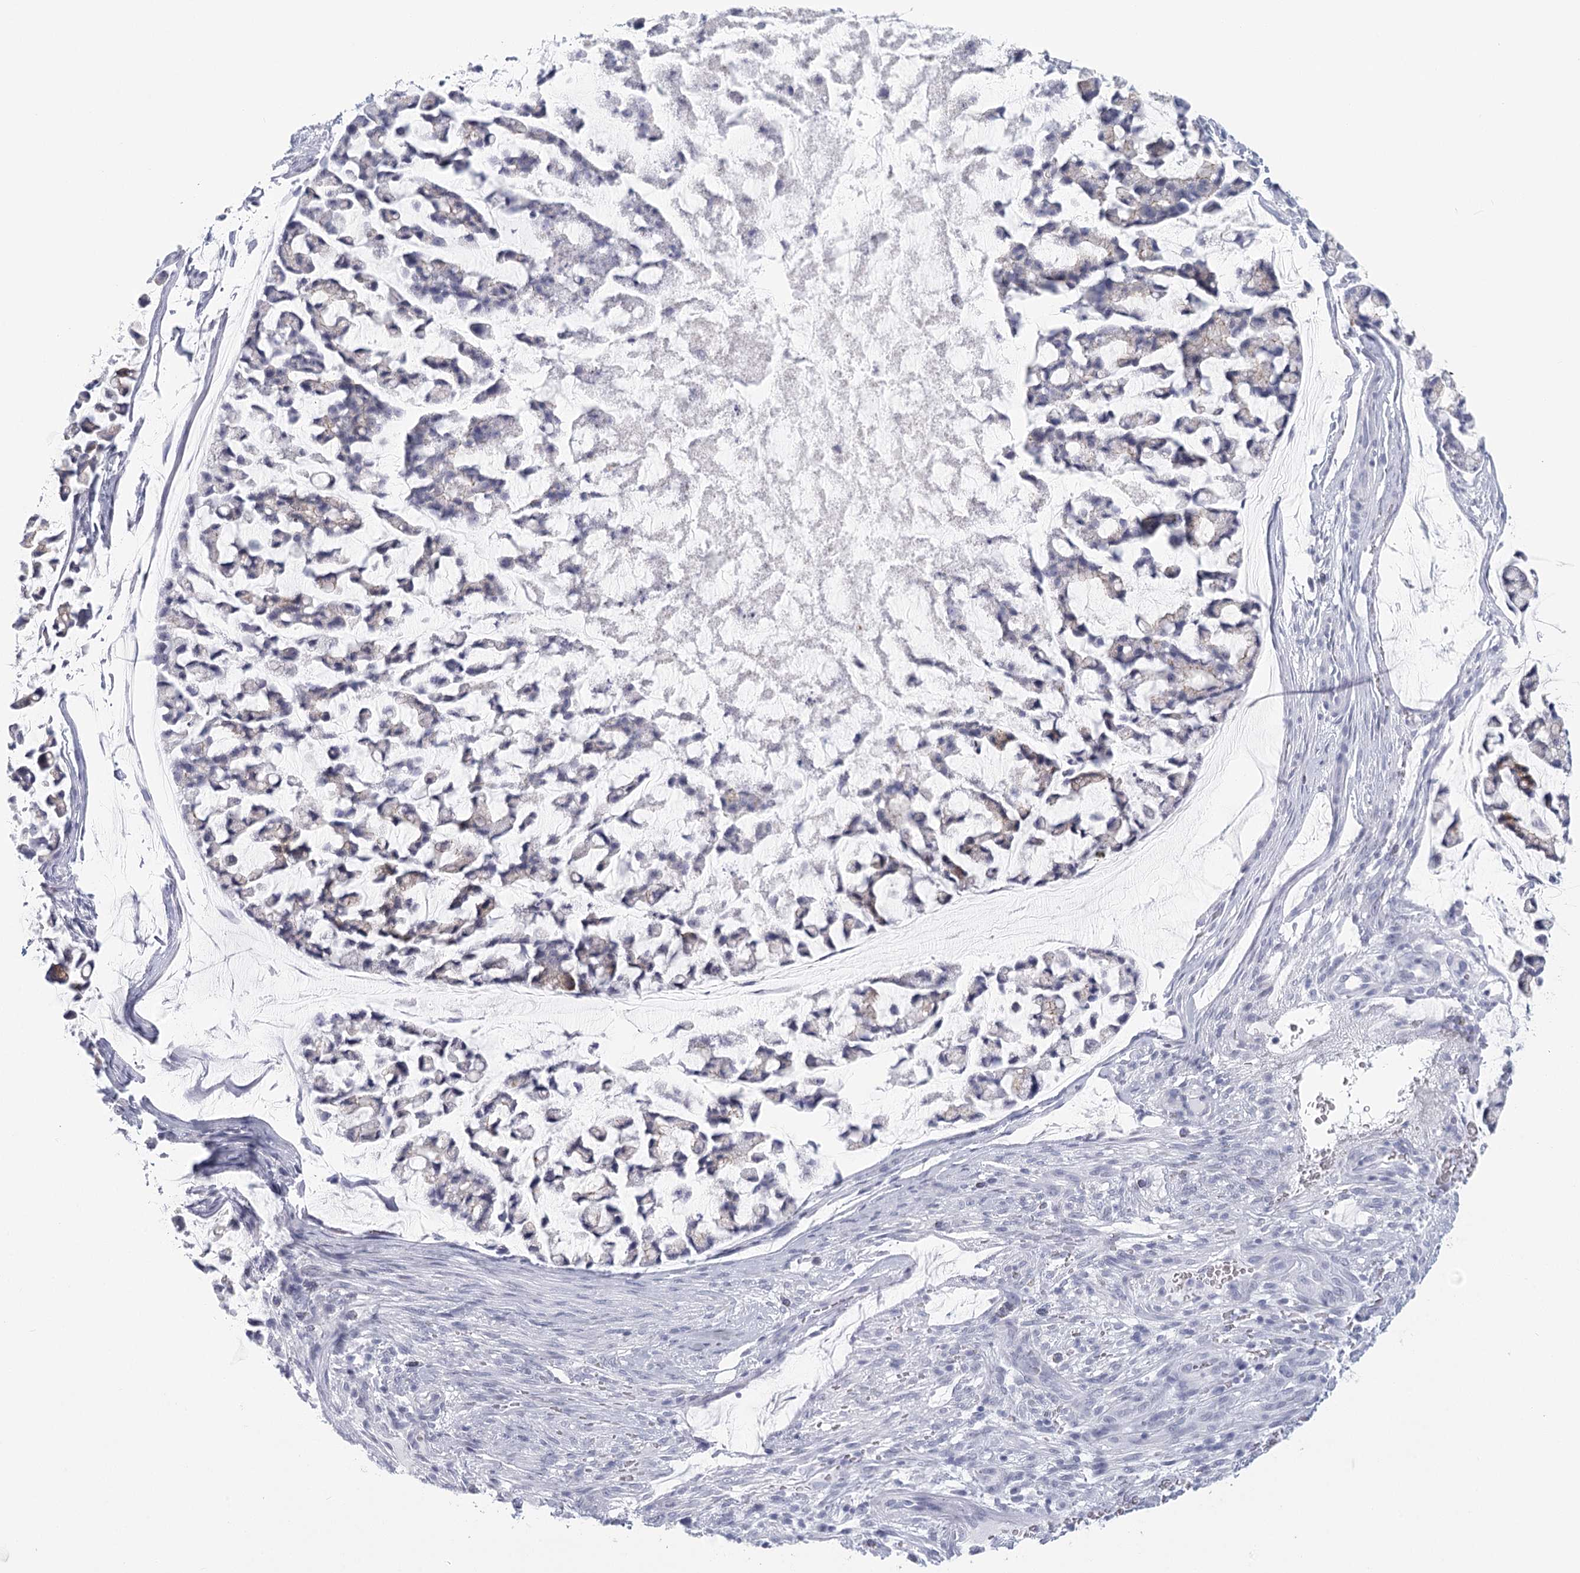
{"staining": {"intensity": "negative", "quantity": "none", "location": "none"}, "tissue": "stomach cancer", "cell_type": "Tumor cells", "image_type": "cancer", "snomed": [{"axis": "morphology", "description": "Adenocarcinoma, NOS"}, {"axis": "topography", "description": "Stomach, lower"}], "caption": "The photomicrograph reveals no staining of tumor cells in stomach cancer.", "gene": "WNT8B", "patient": {"sex": "male", "age": 67}}